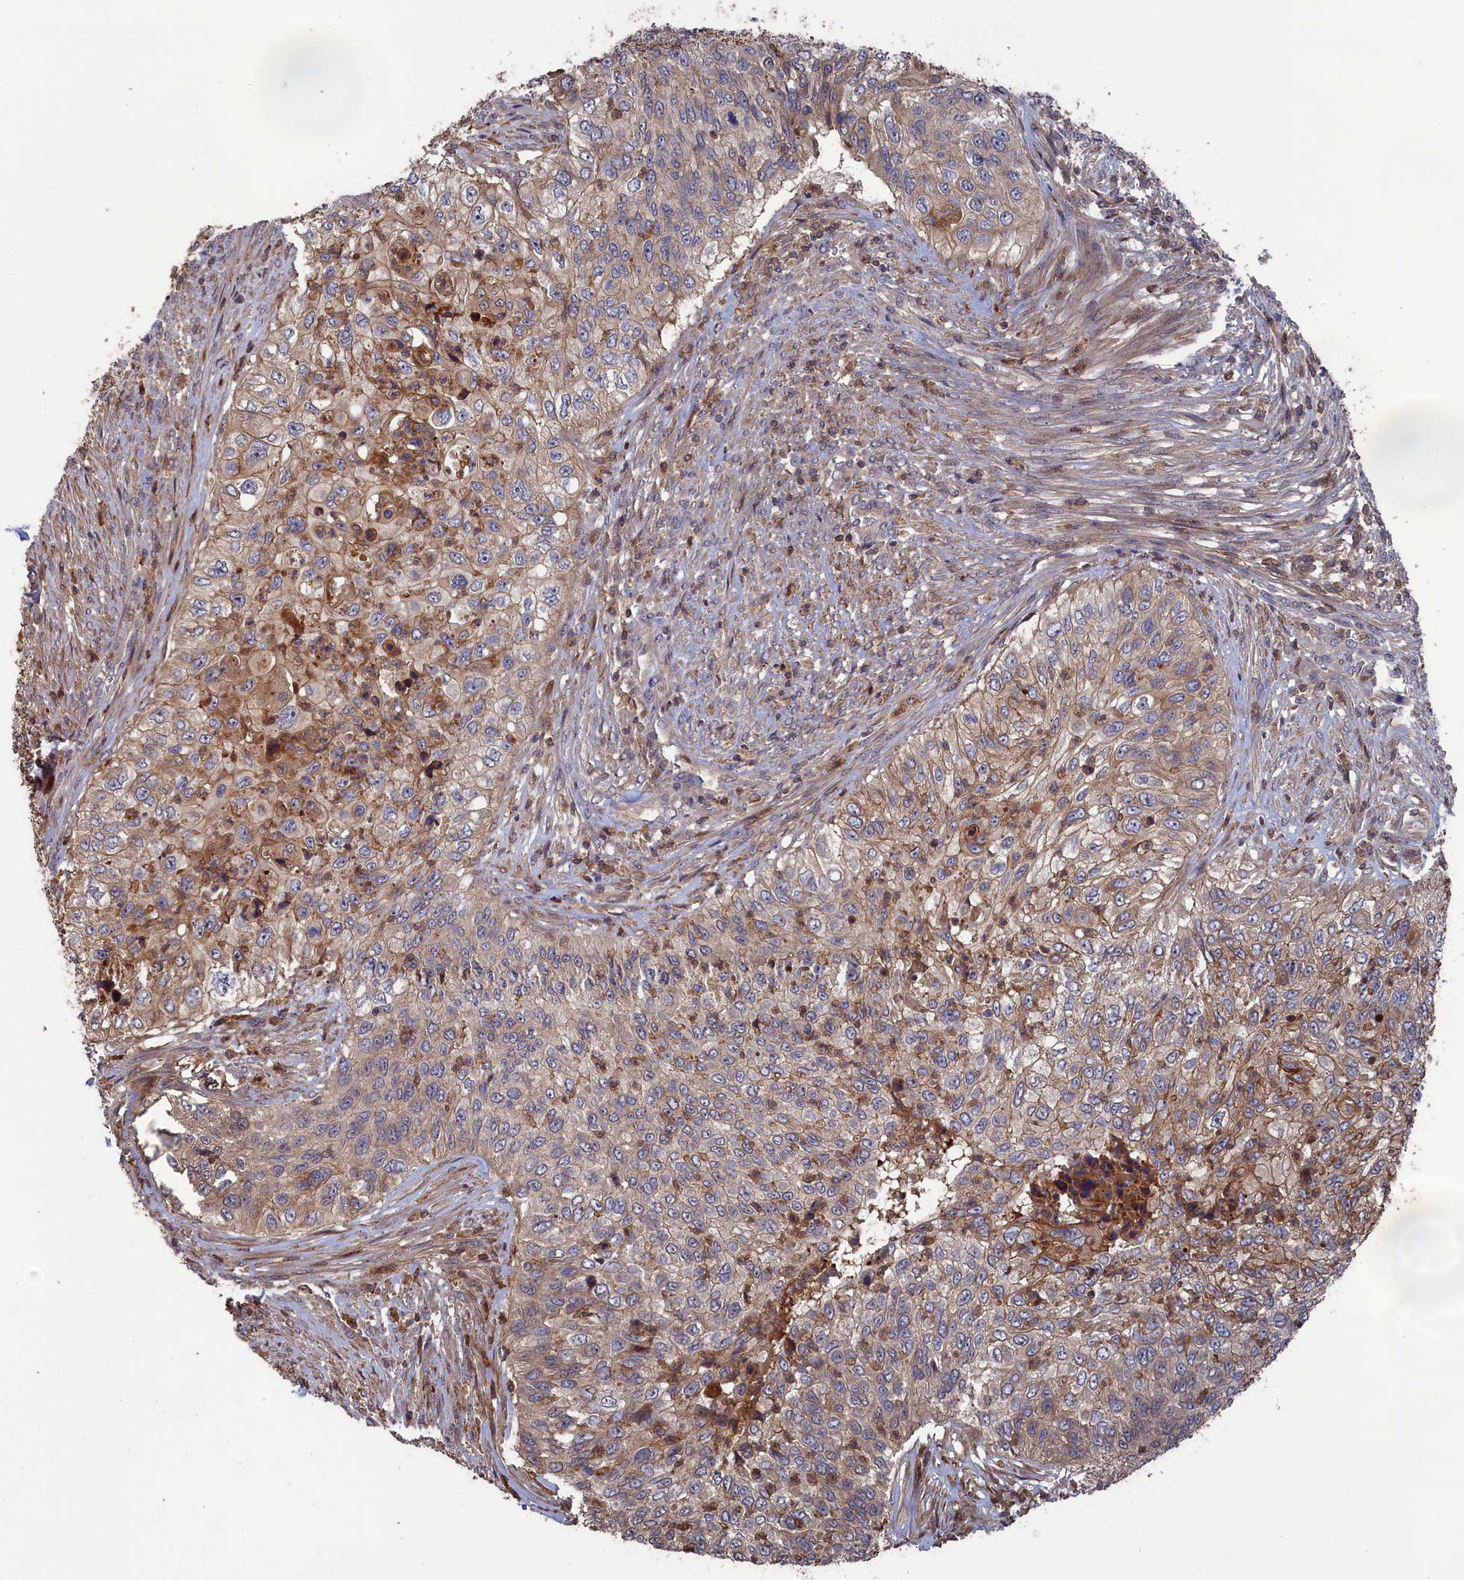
{"staining": {"intensity": "moderate", "quantity": "25%-75%", "location": "cytoplasmic/membranous"}, "tissue": "urothelial cancer", "cell_type": "Tumor cells", "image_type": "cancer", "snomed": [{"axis": "morphology", "description": "Urothelial carcinoma, High grade"}, {"axis": "topography", "description": "Urinary bladder"}], "caption": "Approximately 25%-75% of tumor cells in urothelial cancer exhibit moderate cytoplasmic/membranous protein staining as visualized by brown immunohistochemical staining.", "gene": "PLA2G15", "patient": {"sex": "female", "age": 60}}